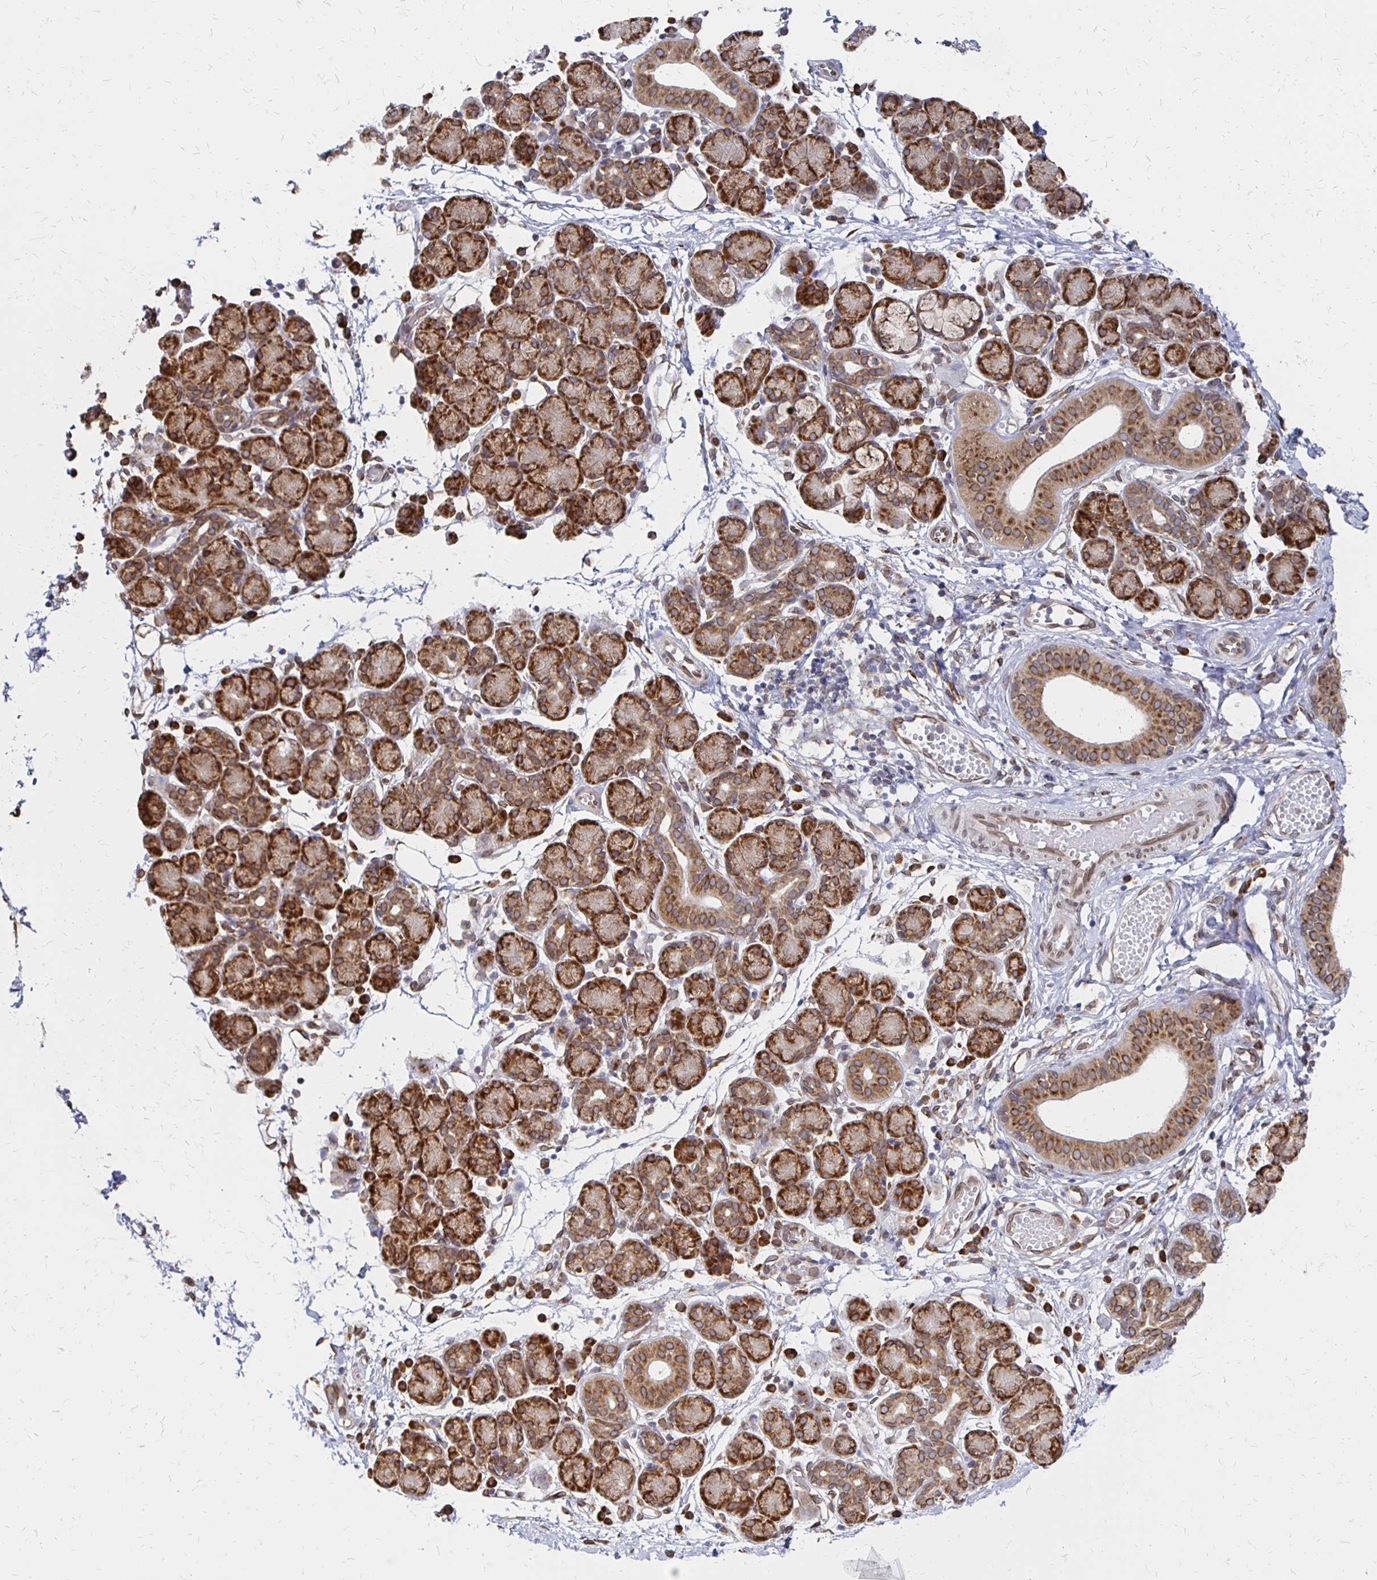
{"staining": {"intensity": "strong", "quantity": ">75%", "location": "cytoplasmic/membranous,nuclear"}, "tissue": "salivary gland", "cell_type": "Glandular cells", "image_type": "normal", "snomed": [{"axis": "morphology", "description": "Normal tissue, NOS"}, {"axis": "morphology", "description": "Inflammation, NOS"}, {"axis": "topography", "description": "Lymph node"}, {"axis": "topography", "description": "Salivary gland"}], "caption": "An image of salivary gland stained for a protein displays strong cytoplasmic/membranous,nuclear brown staining in glandular cells.", "gene": "PELI3", "patient": {"sex": "male", "age": 3}}